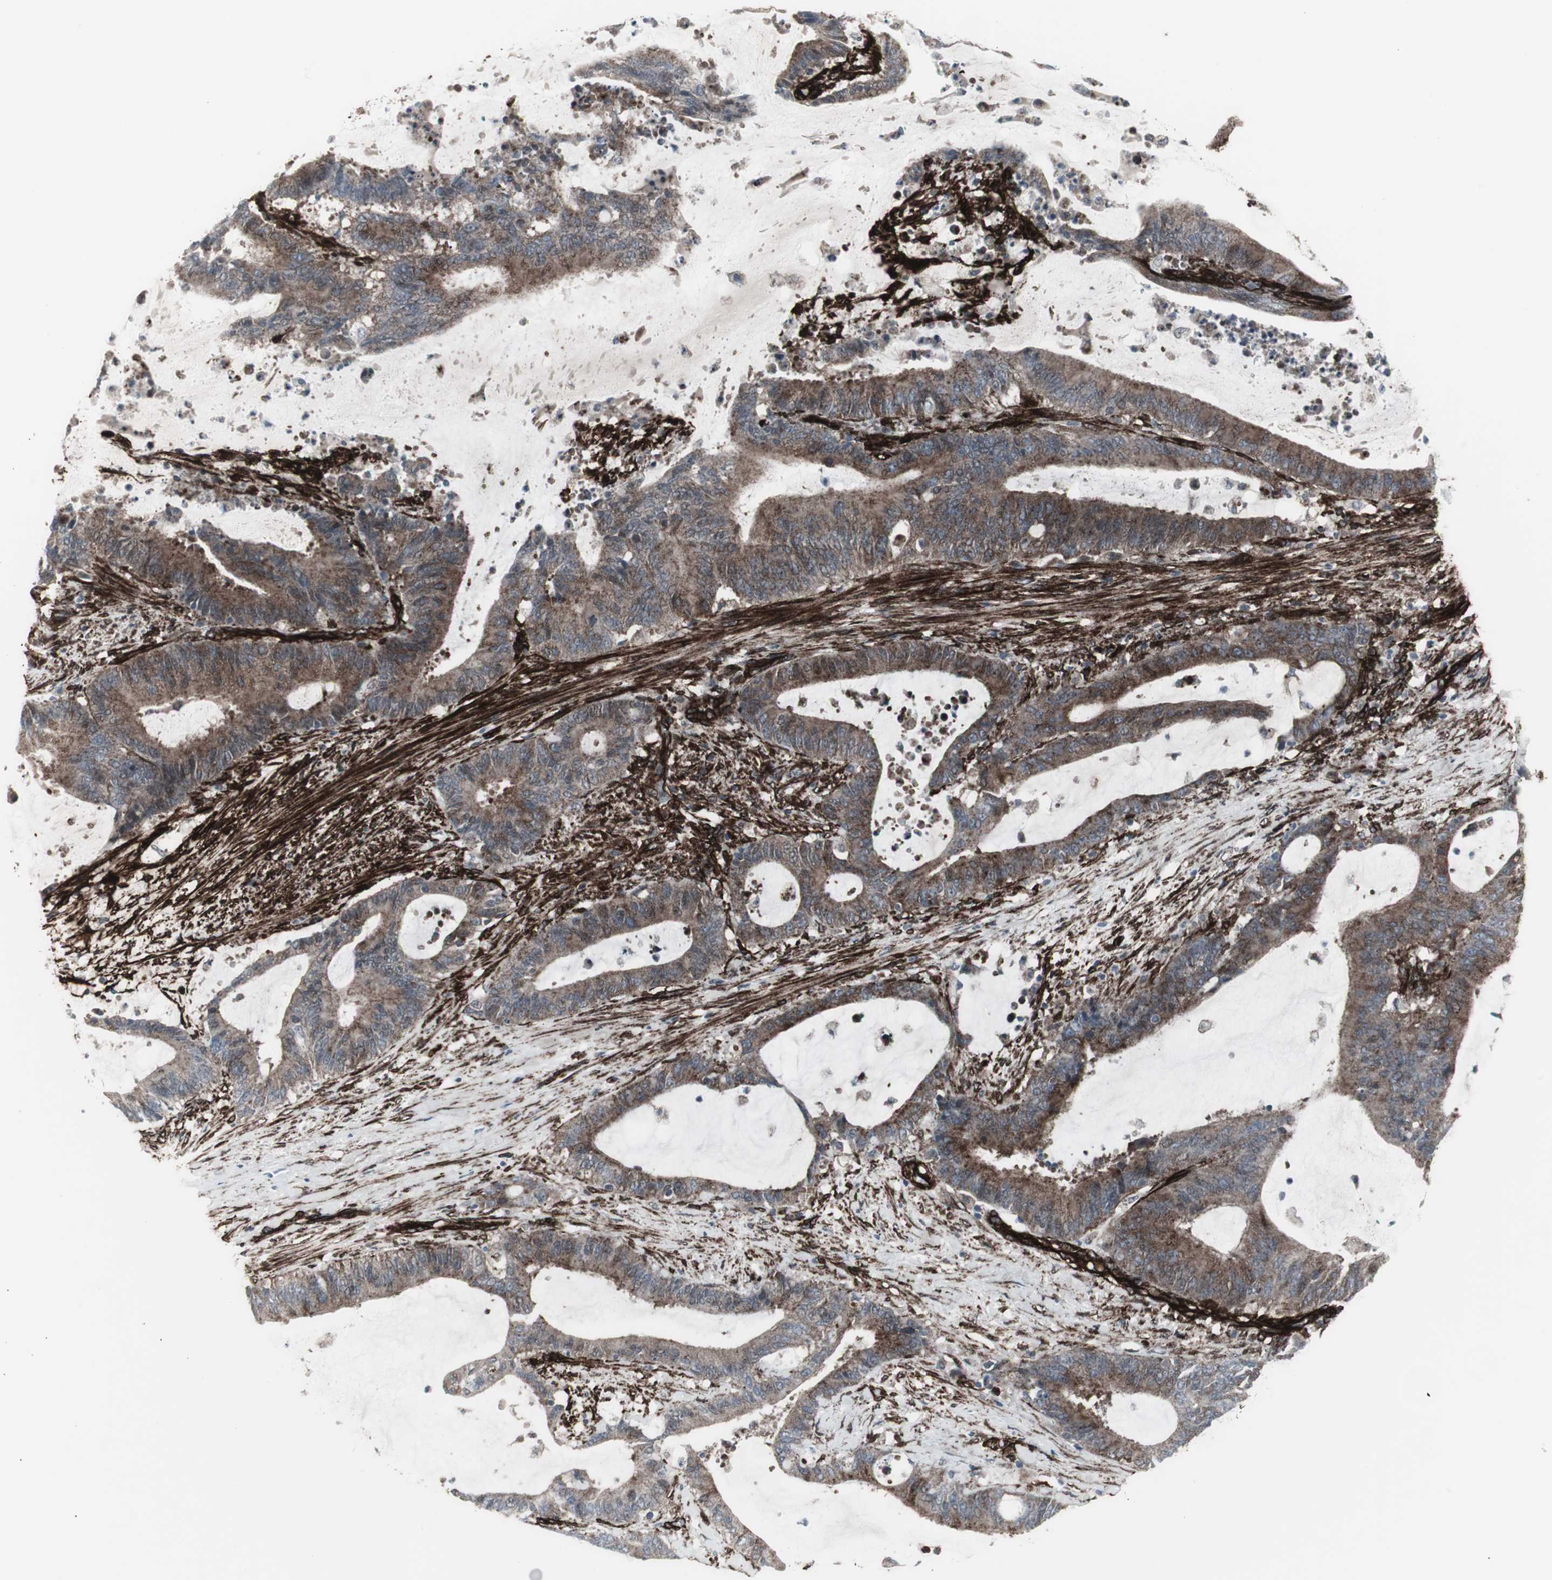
{"staining": {"intensity": "moderate", "quantity": "25%-75%", "location": "cytoplasmic/membranous"}, "tissue": "liver cancer", "cell_type": "Tumor cells", "image_type": "cancer", "snomed": [{"axis": "morphology", "description": "Cholangiocarcinoma"}, {"axis": "topography", "description": "Liver"}], "caption": "Protein staining demonstrates moderate cytoplasmic/membranous staining in approximately 25%-75% of tumor cells in liver cancer.", "gene": "PDGFA", "patient": {"sex": "female", "age": 73}}